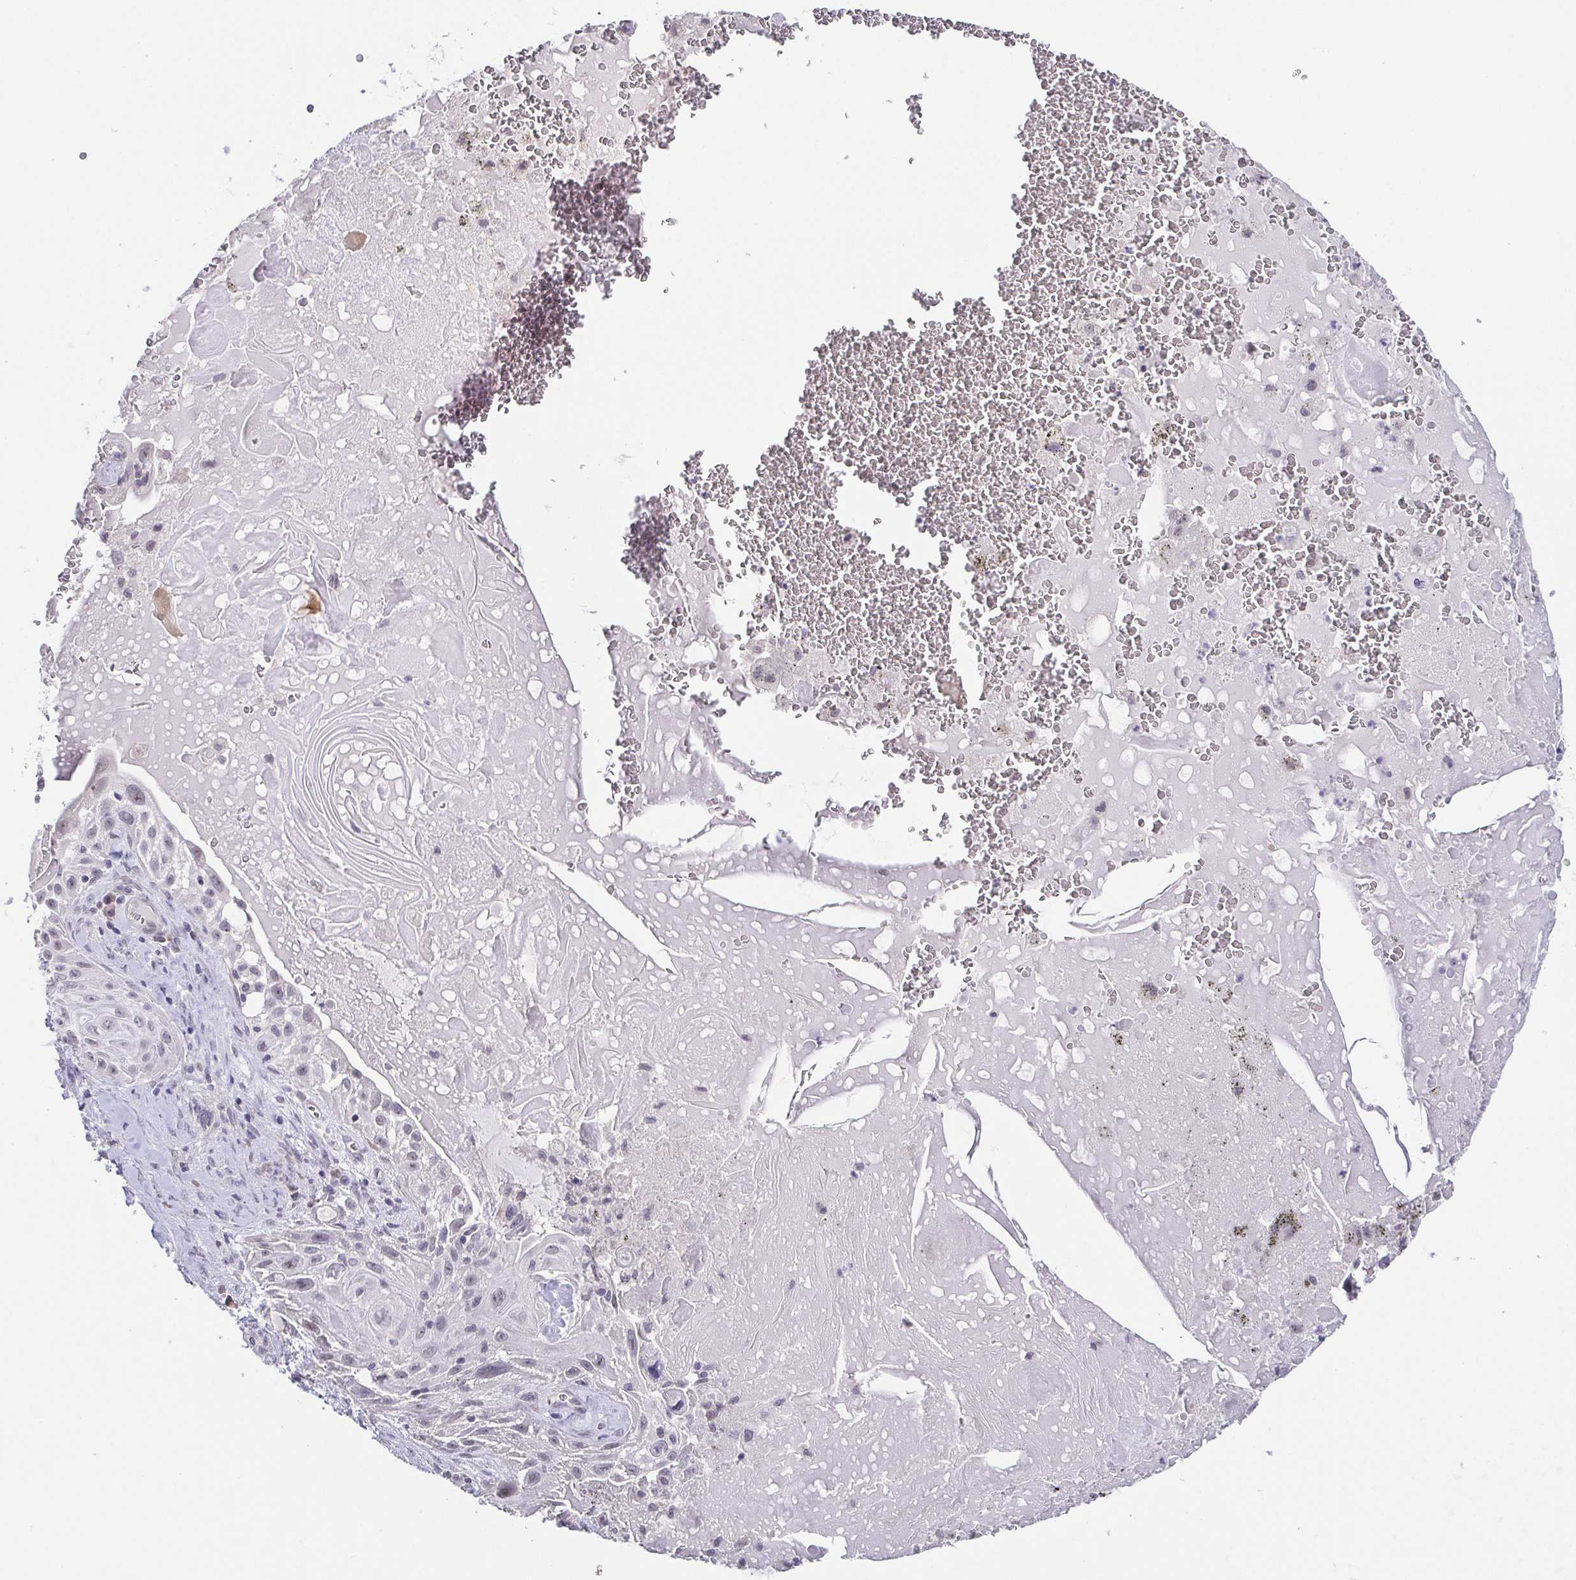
{"staining": {"intensity": "weak", "quantity": "<25%", "location": "nuclear"}, "tissue": "lung cancer", "cell_type": "Tumor cells", "image_type": "cancer", "snomed": [{"axis": "morphology", "description": "Squamous cell carcinoma, NOS"}, {"axis": "topography", "description": "Lung"}], "caption": "Lung cancer stained for a protein using immunohistochemistry (IHC) displays no expression tumor cells.", "gene": "NEFH", "patient": {"sex": "male", "age": 79}}